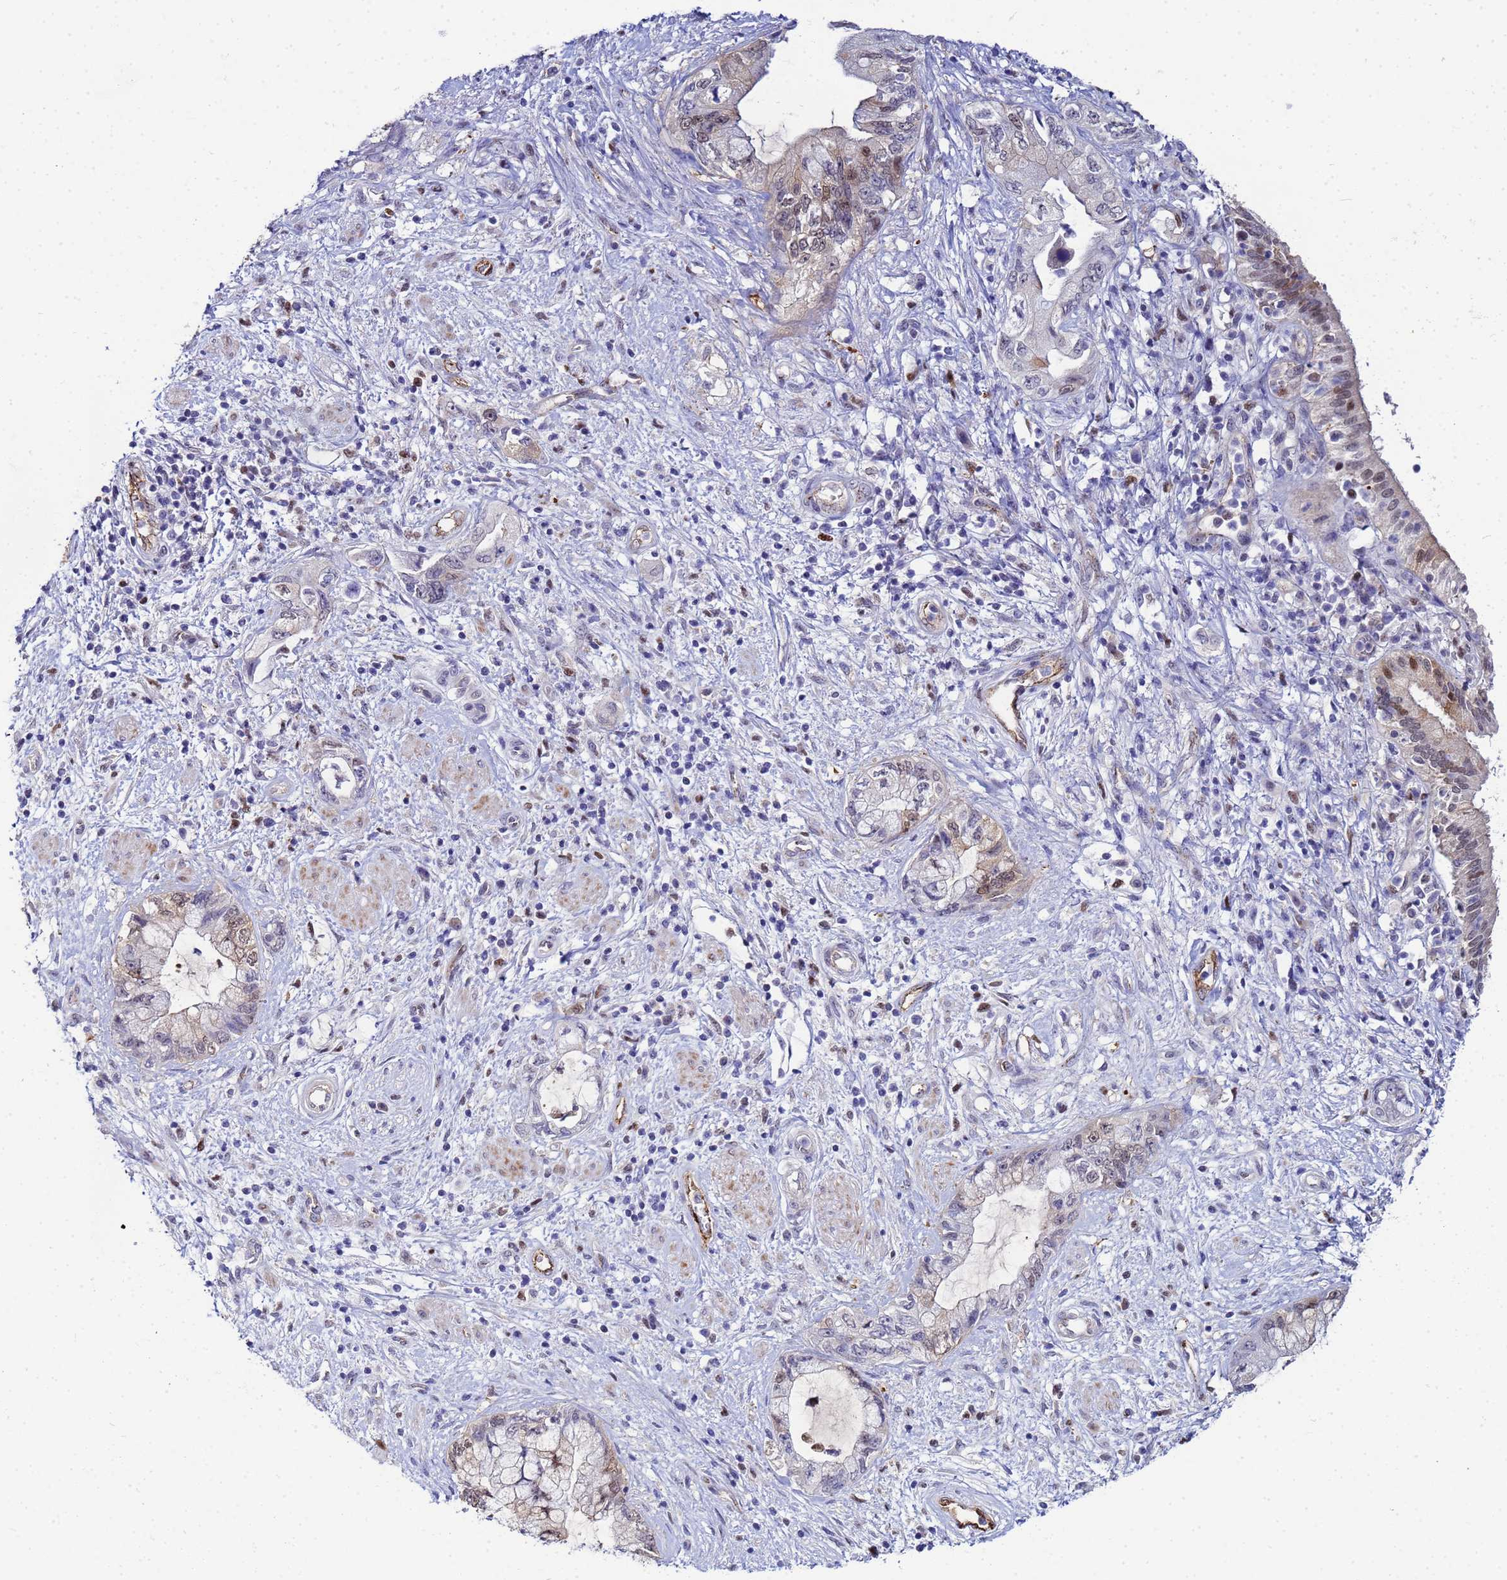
{"staining": {"intensity": "moderate", "quantity": "<25%", "location": "nuclear"}, "tissue": "pancreatic cancer", "cell_type": "Tumor cells", "image_type": "cancer", "snomed": [{"axis": "morphology", "description": "Adenocarcinoma, NOS"}, {"axis": "topography", "description": "Pancreas"}], "caption": "Immunohistochemical staining of pancreatic adenocarcinoma exhibits low levels of moderate nuclear protein staining in about <25% of tumor cells.", "gene": "SLC25A37", "patient": {"sex": "female", "age": 73}}